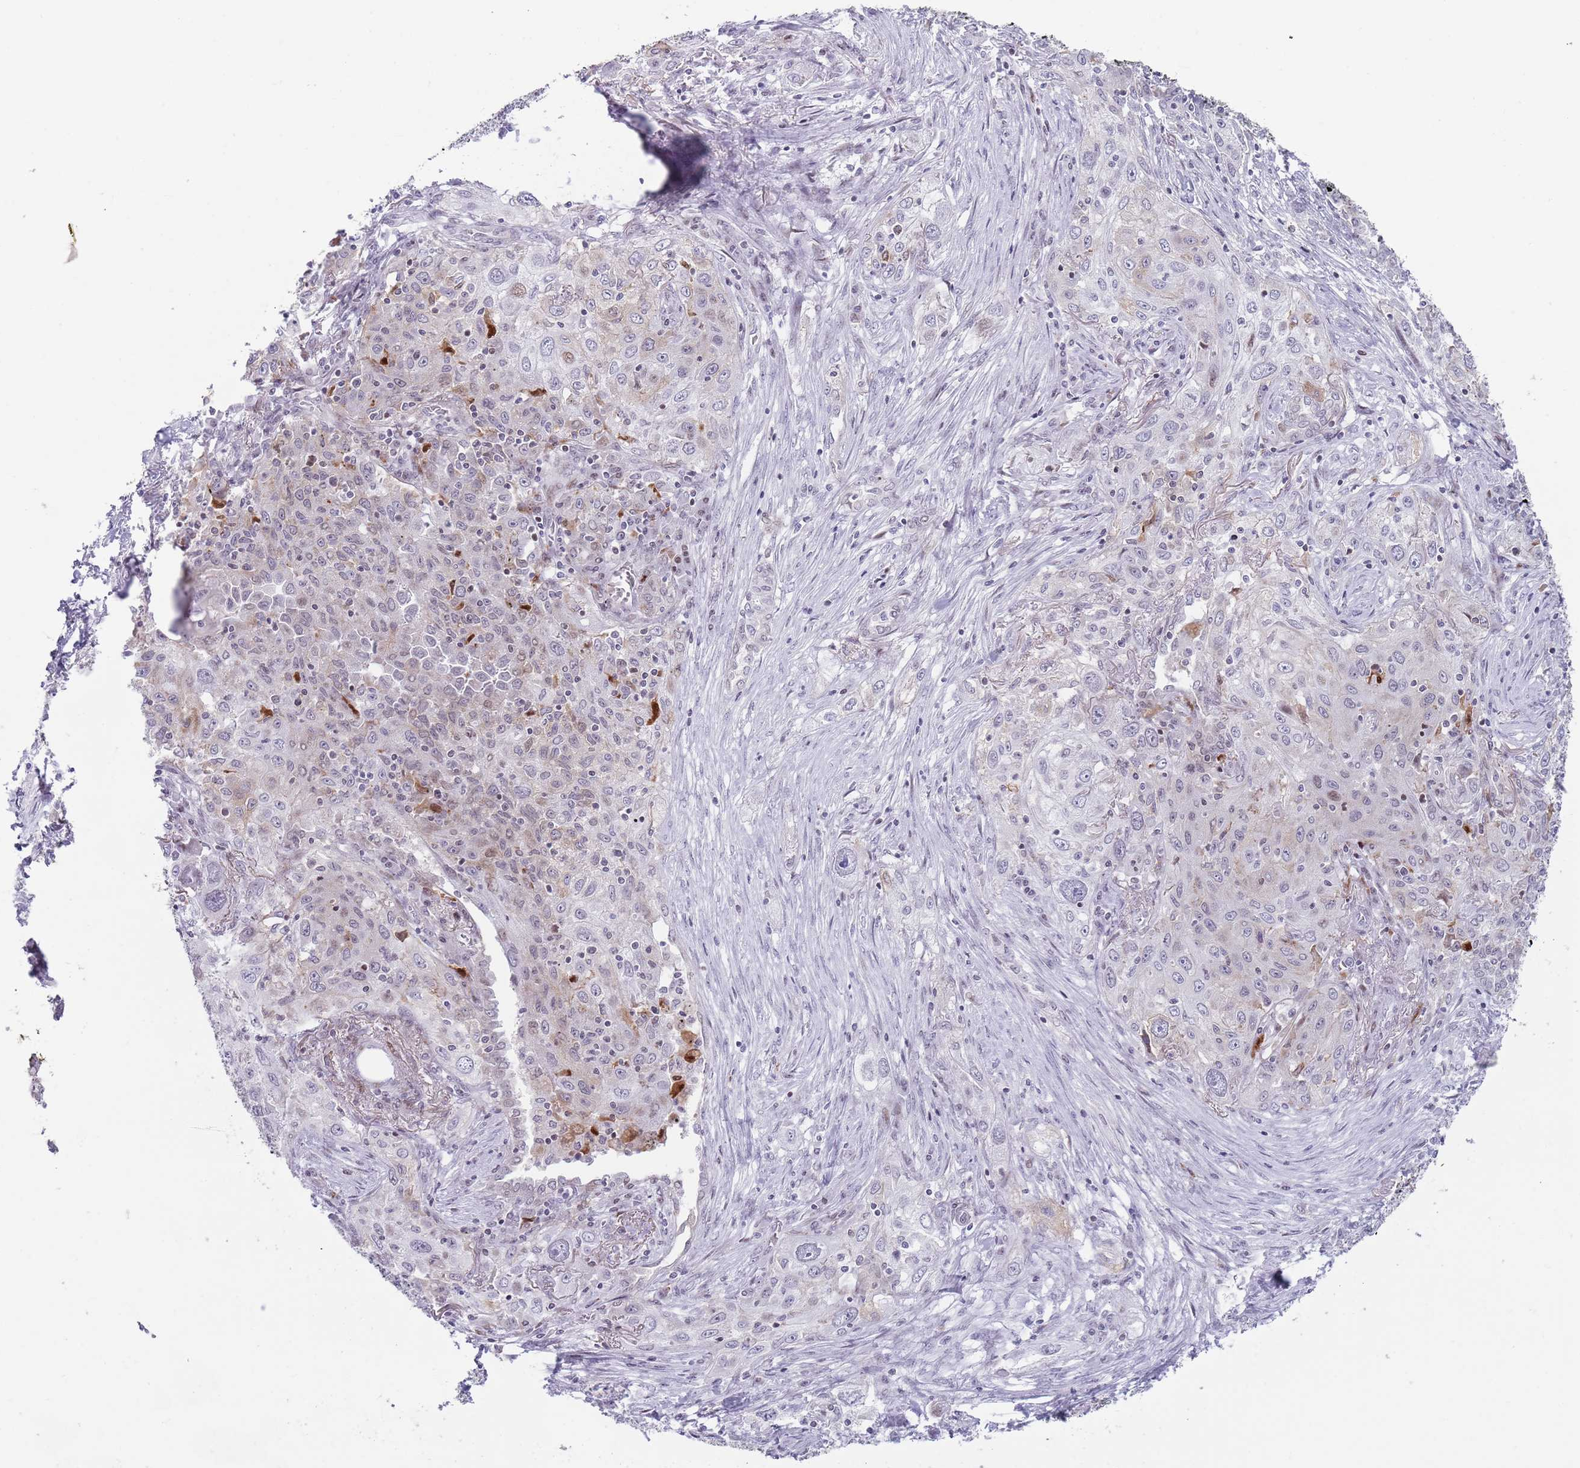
{"staining": {"intensity": "weak", "quantity": "<25%", "location": "nuclear"}, "tissue": "lung cancer", "cell_type": "Tumor cells", "image_type": "cancer", "snomed": [{"axis": "morphology", "description": "Squamous cell carcinoma, NOS"}, {"axis": "topography", "description": "Lung"}], "caption": "Immunohistochemical staining of human lung cancer demonstrates no significant staining in tumor cells. (Immunohistochemistry, brightfield microscopy, high magnification).", "gene": "HDAC8", "patient": {"sex": "female", "age": 69}}